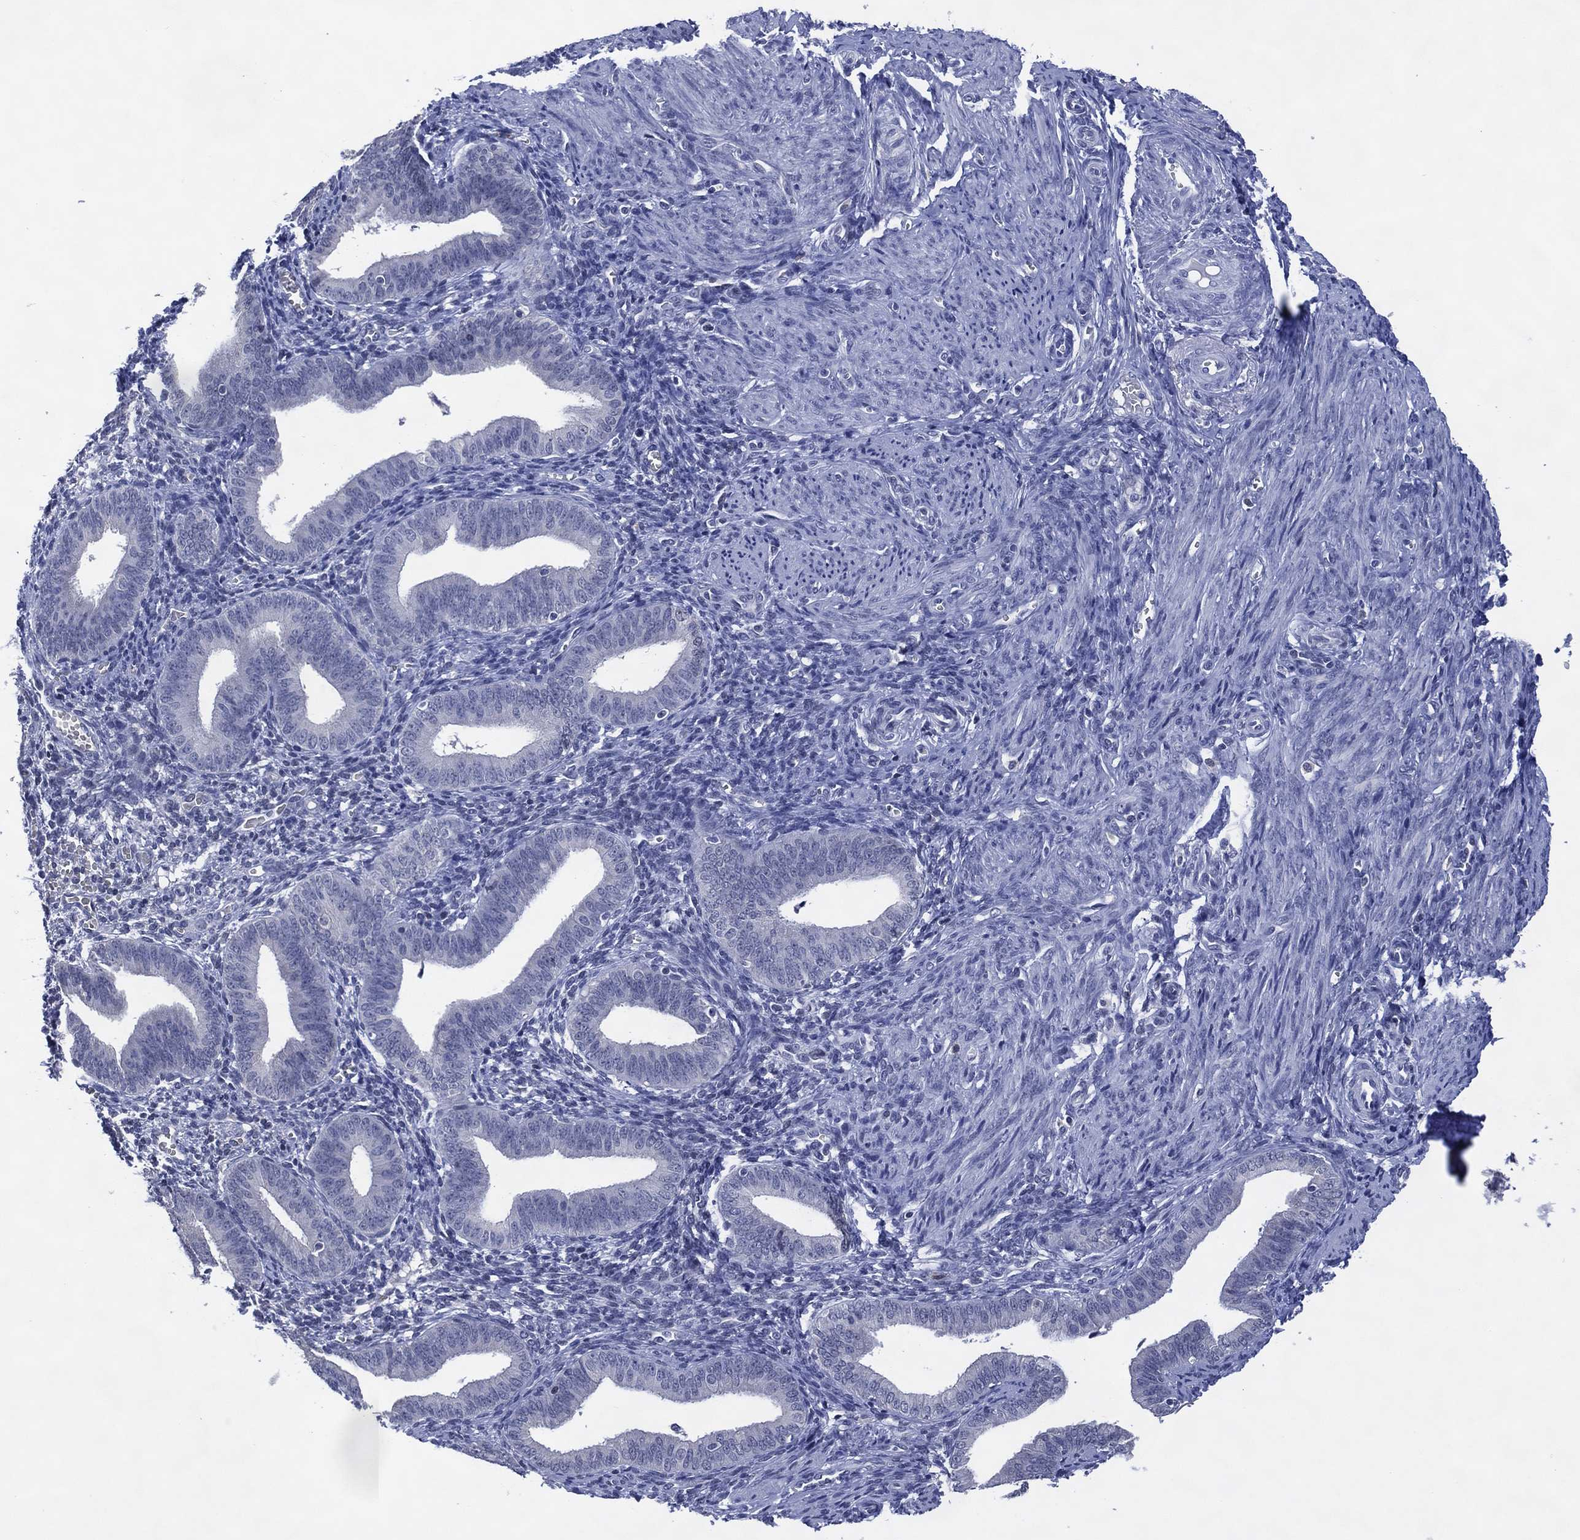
{"staining": {"intensity": "negative", "quantity": "none", "location": "none"}, "tissue": "endometrium", "cell_type": "Cells in endometrial stroma", "image_type": "normal", "snomed": [{"axis": "morphology", "description": "Normal tissue, NOS"}, {"axis": "topography", "description": "Endometrium"}], "caption": "Protein analysis of normal endometrium reveals no significant expression in cells in endometrial stroma.", "gene": "USP26", "patient": {"sex": "female", "age": 42}}